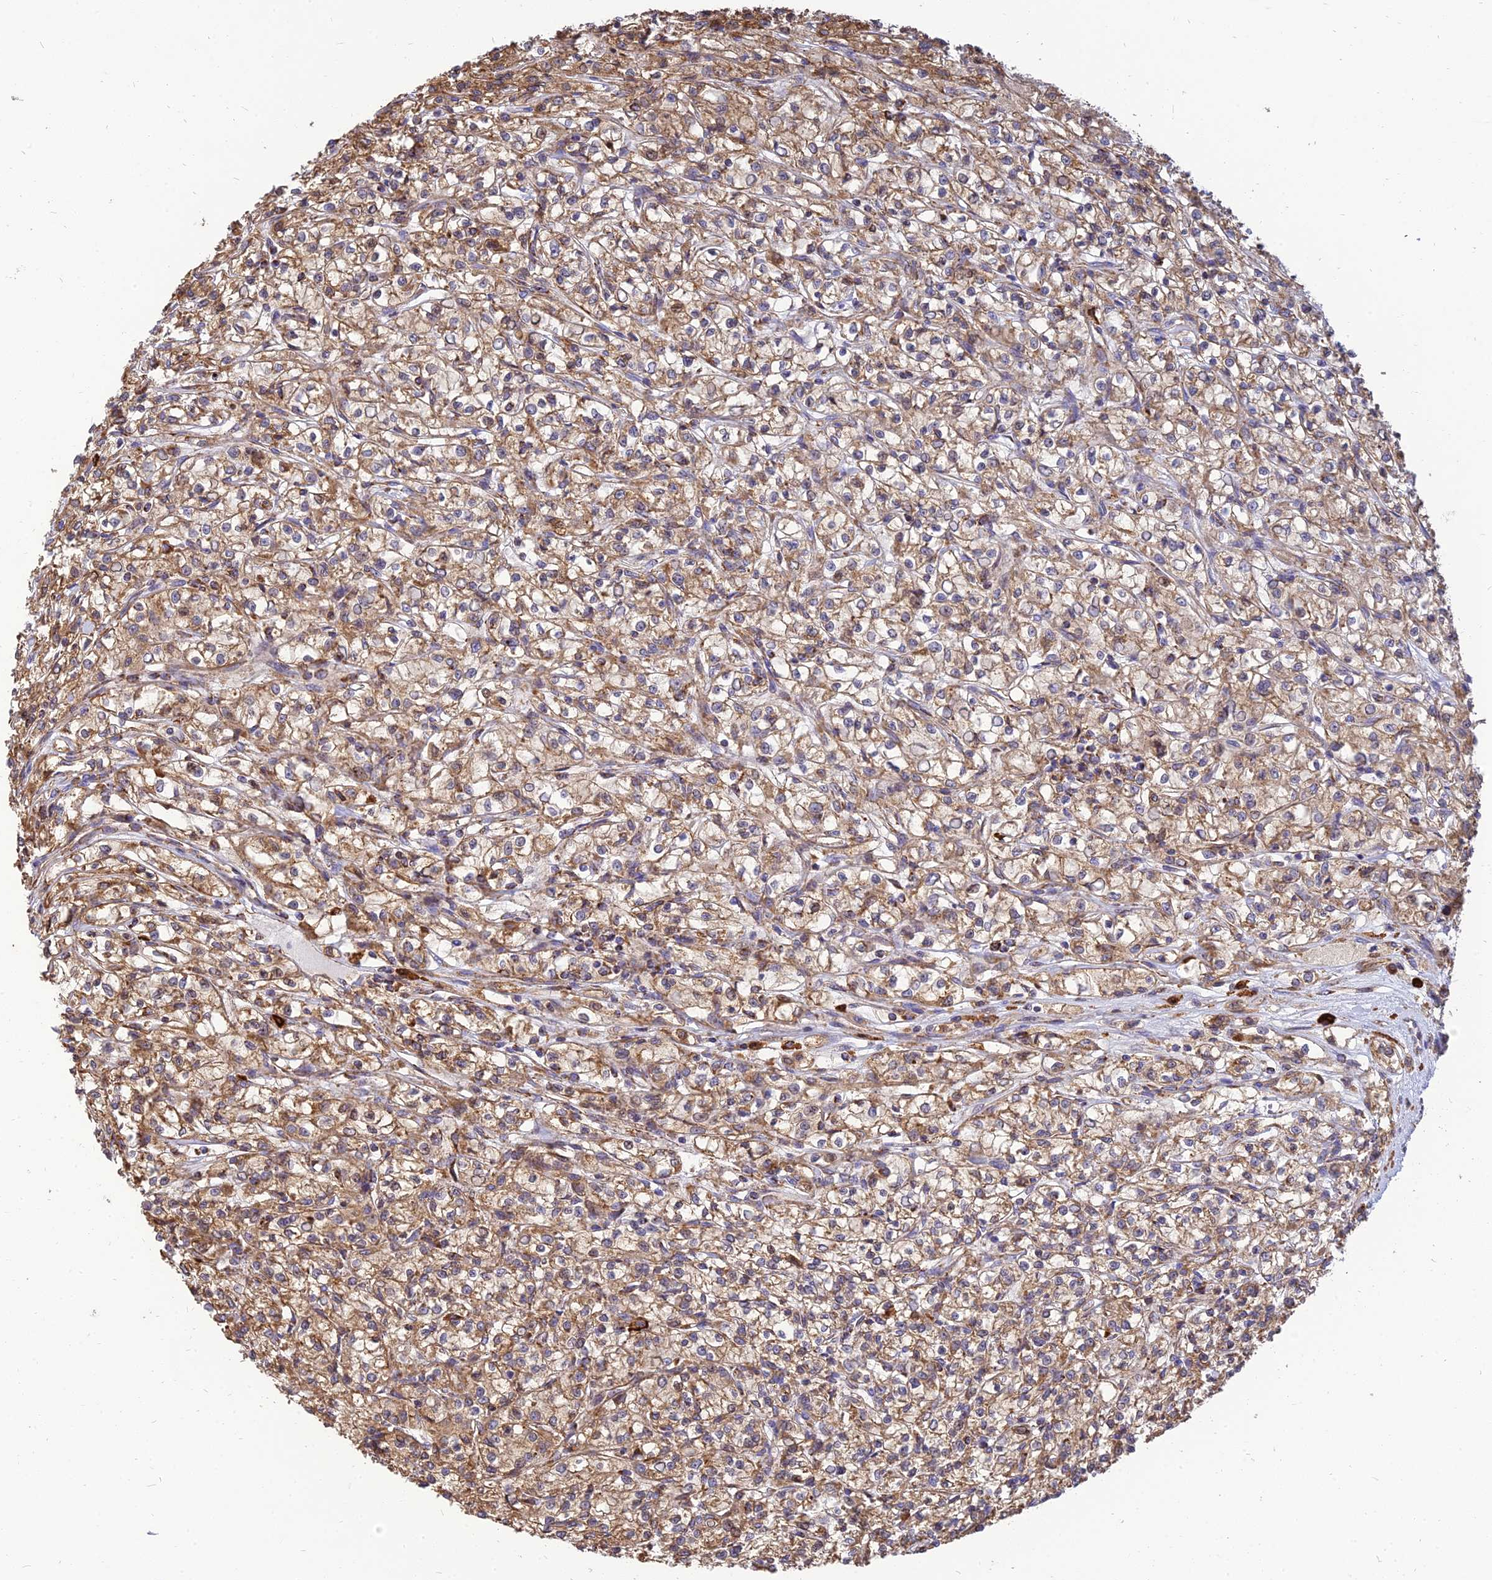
{"staining": {"intensity": "moderate", "quantity": ">75%", "location": "cytoplasmic/membranous"}, "tissue": "renal cancer", "cell_type": "Tumor cells", "image_type": "cancer", "snomed": [{"axis": "morphology", "description": "Adenocarcinoma, NOS"}, {"axis": "topography", "description": "Kidney"}], "caption": "DAB immunohistochemical staining of human renal cancer reveals moderate cytoplasmic/membranous protein staining in about >75% of tumor cells. (brown staining indicates protein expression, while blue staining denotes nuclei).", "gene": "THUMPD2", "patient": {"sex": "female", "age": 59}}